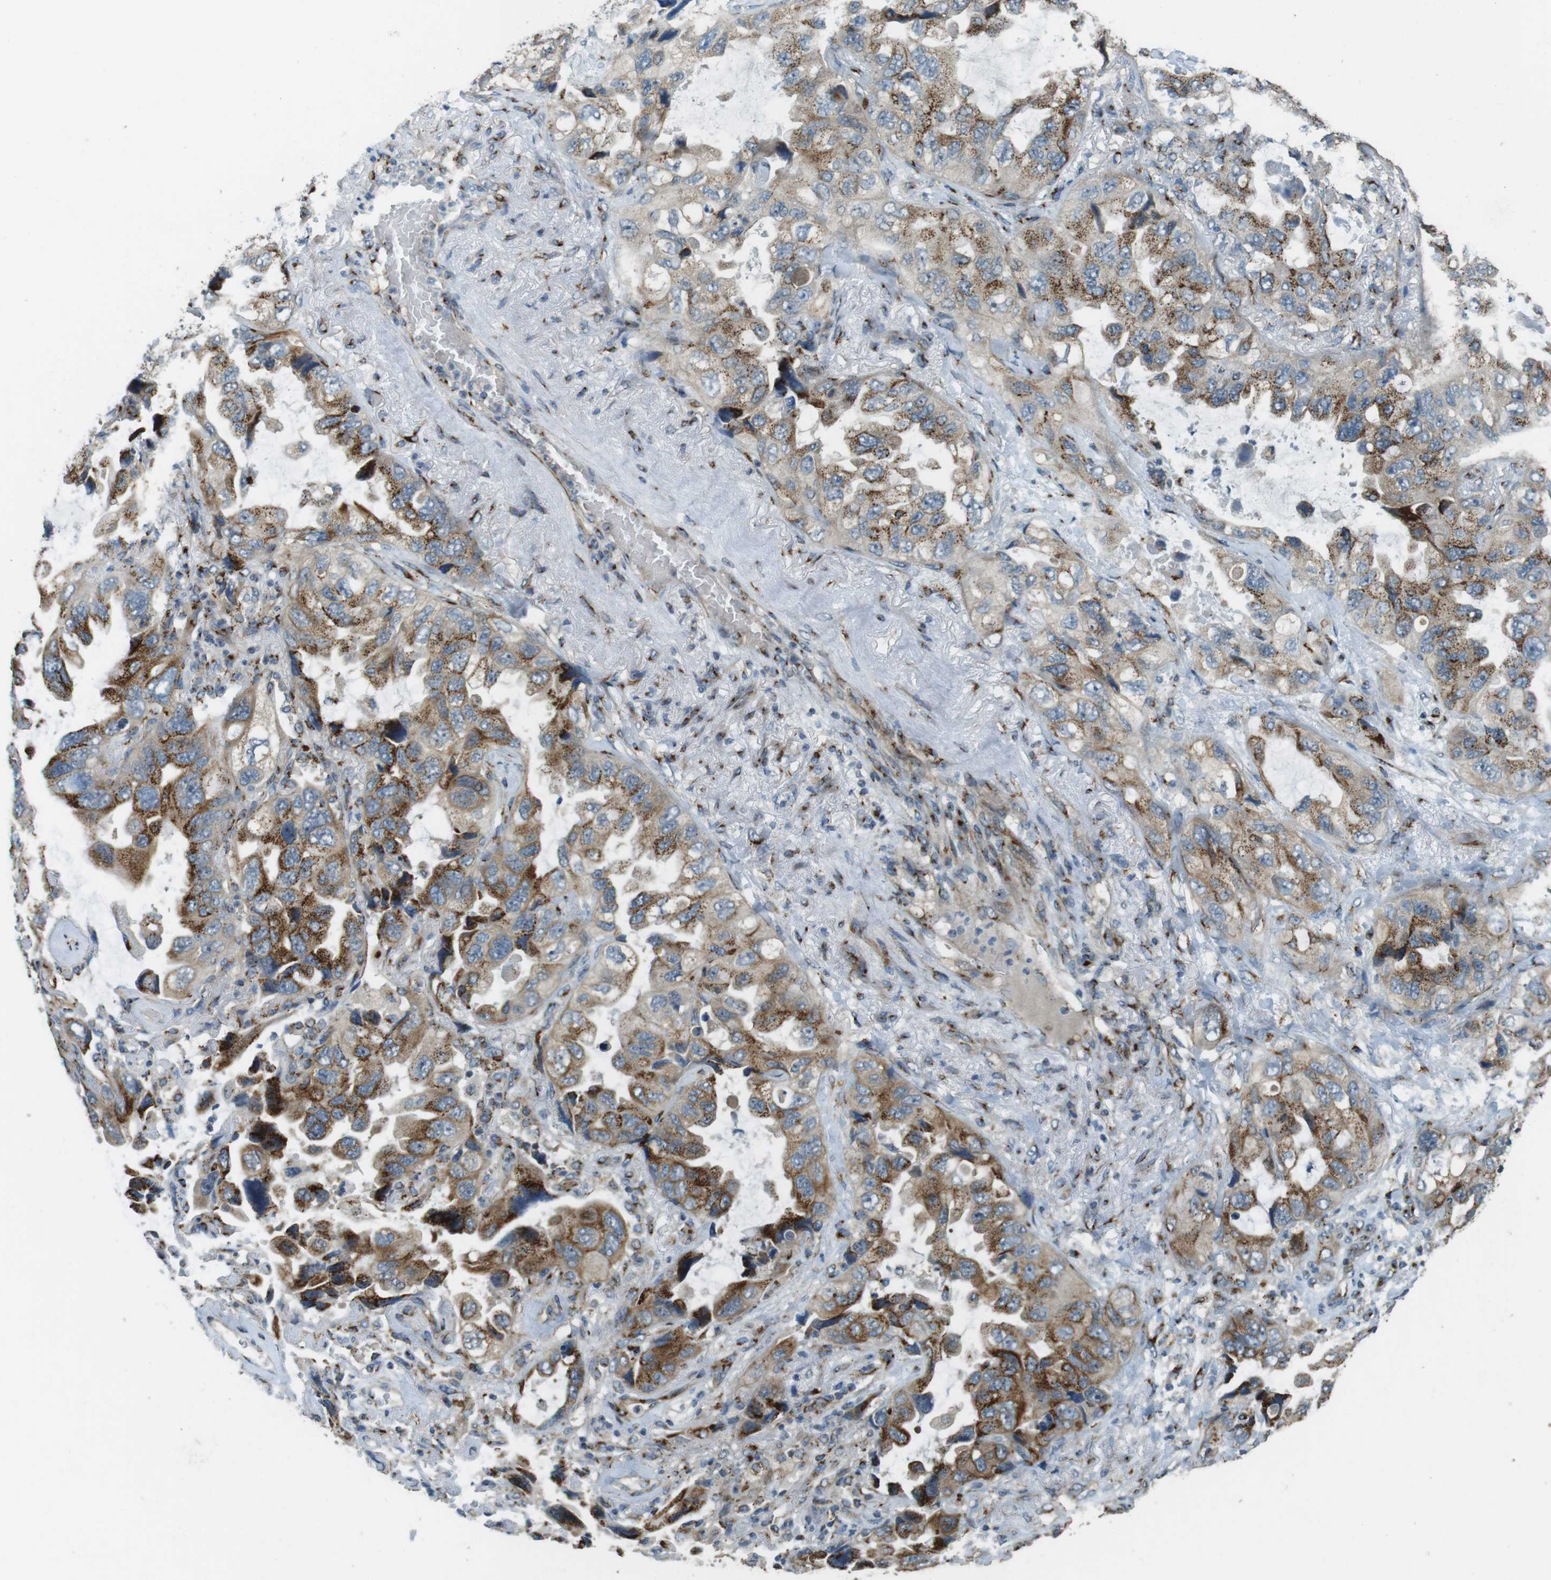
{"staining": {"intensity": "moderate", "quantity": ">75%", "location": "cytoplasmic/membranous"}, "tissue": "lung cancer", "cell_type": "Tumor cells", "image_type": "cancer", "snomed": [{"axis": "morphology", "description": "Squamous cell carcinoma, NOS"}, {"axis": "topography", "description": "Lung"}], "caption": "This is a photomicrograph of immunohistochemistry staining of lung squamous cell carcinoma, which shows moderate staining in the cytoplasmic/membranous of tumor cells.", "gene": "TMEM115", "patient": {"sex": "female", "age": 73}}